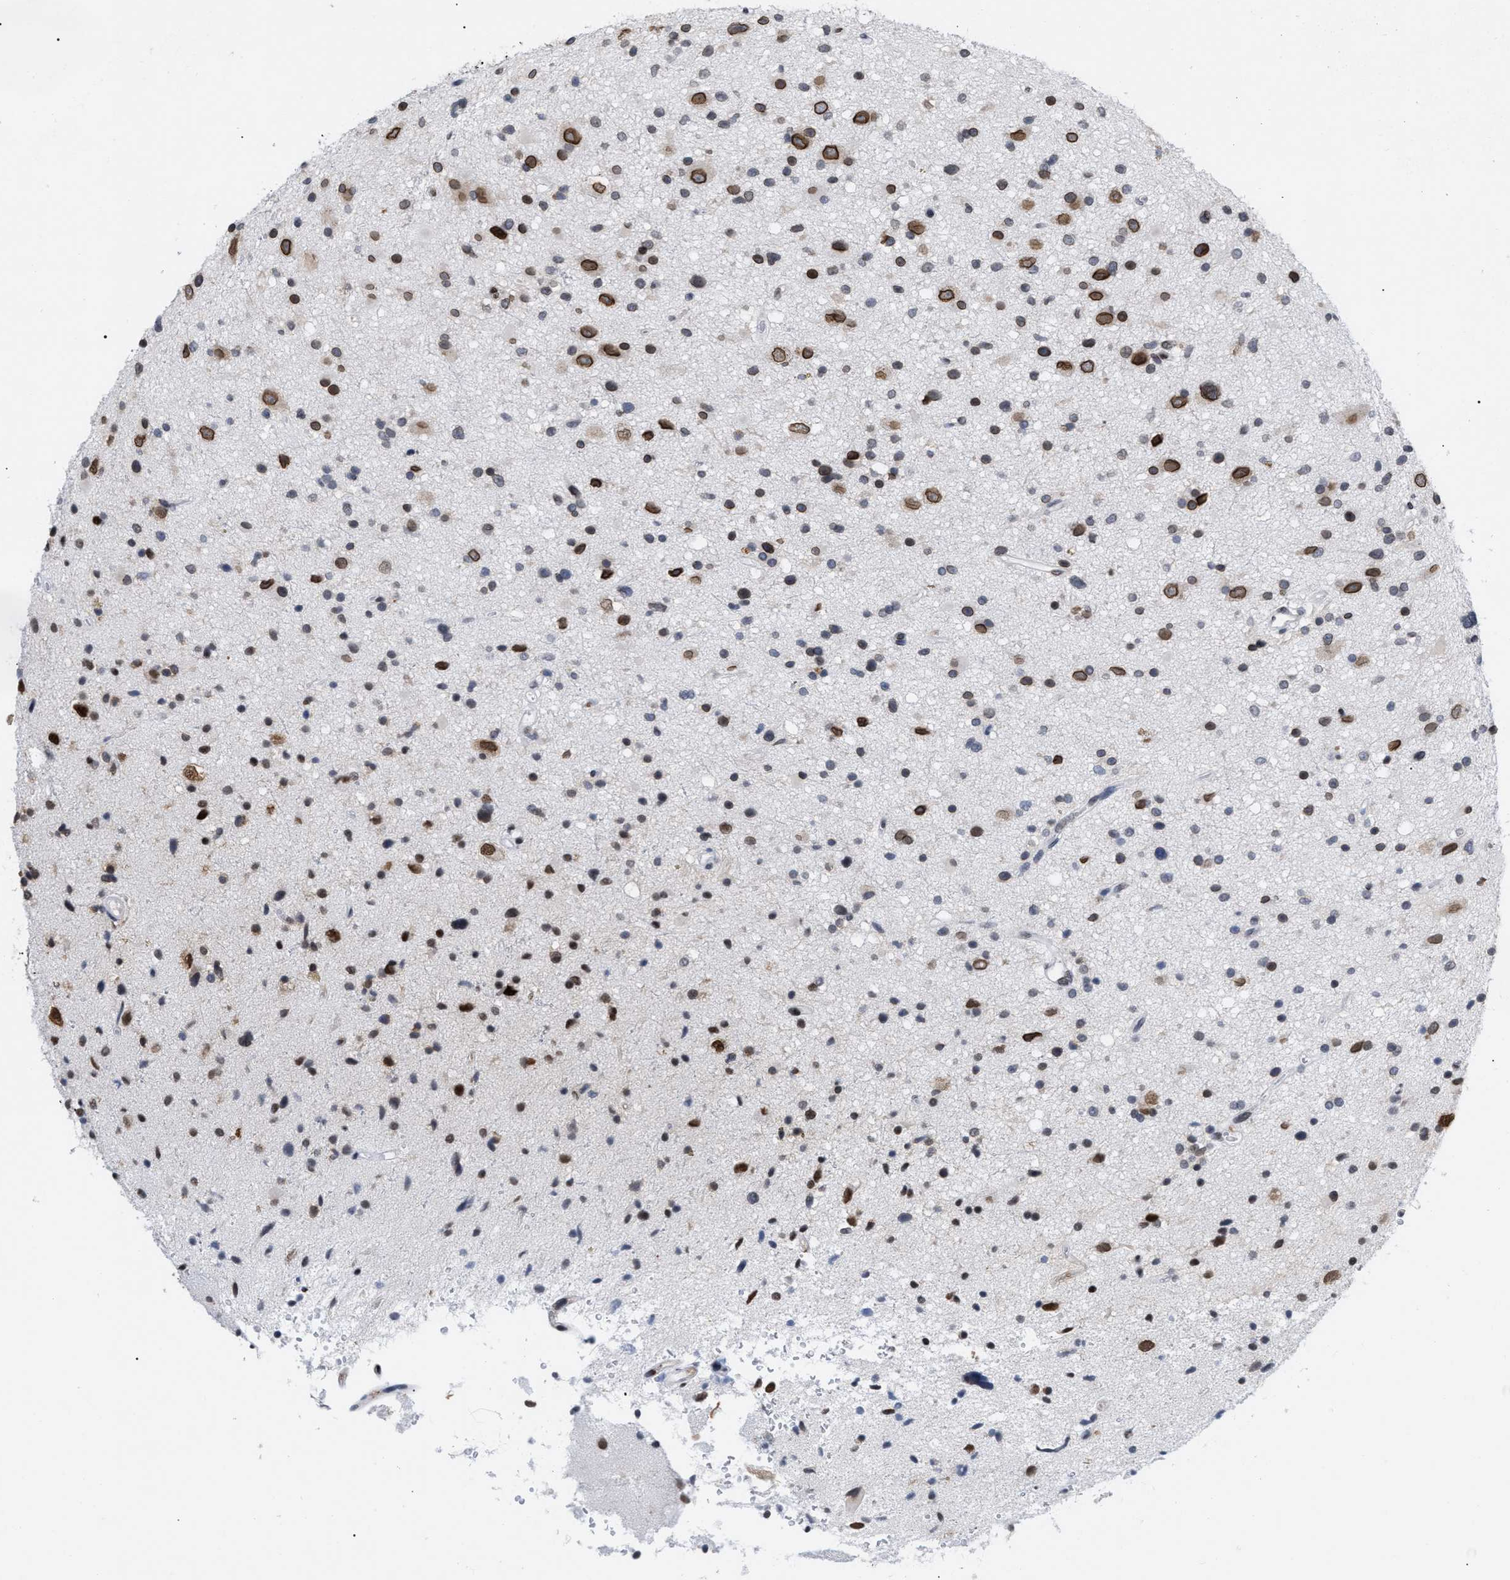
{"staining": {"intensity": "strong", "quantity": "25%-75%", "location": "cytoplasmic/membranous,nuclear"}, "tissue": "glioma", "cell_type": "Tumor cells", "image_type": "cancer", "snomed": [{"axis": "morphology", "description": "Glioma, malignant, High grade"}, {"axis": "topography", "description": "Brain"}], "caption": "Glioma stained with a protein marker exhibits strong staining in tumor cells.", "gene": "TPR", "patient": {"sex": "male", "age": 33}}